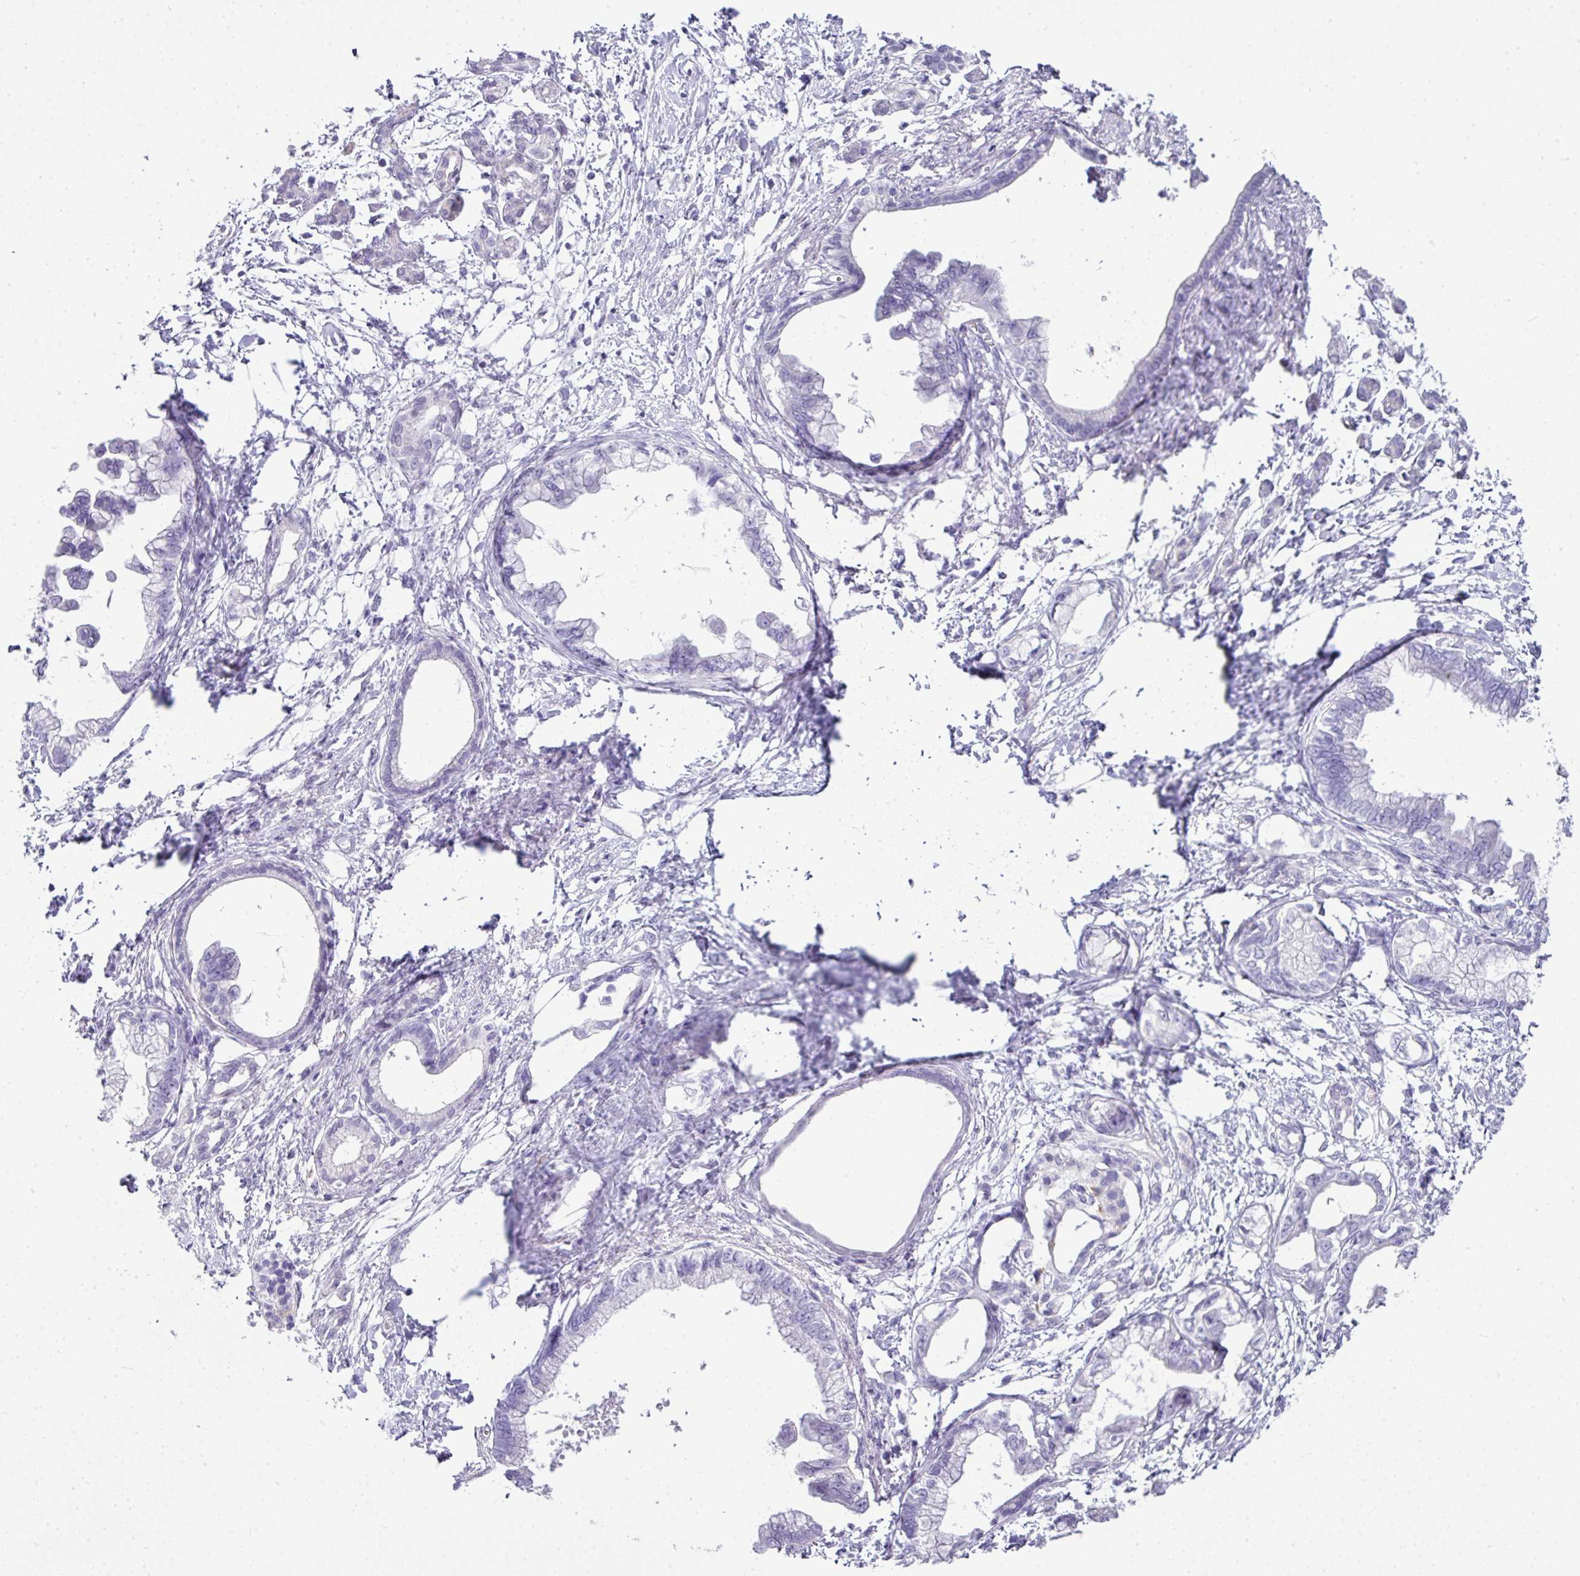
{"staining": {"intensity": "negative", "quantity": "none", "location": "none"}, "tissue": "pancreatic cancer", "cell_type": "Tumor cells", "image_type": "cancer", "snomed": [{"axis": "morphology", "description": "Adenocarcinoma, NOS"}, {"axis": "topography", "description": "Pancreas"}], "caption": "Immunohistochemistry (IHC) photomicrograph of neoplastic tissue: adenocarcinoma (pancreatic) stained with DAB (3,3'-diaminobenzidine) demonstrates no significant protein positivity in tumor cells.", "gene": "BCL11A", "patient": {"sex": "male", "age": 61}}